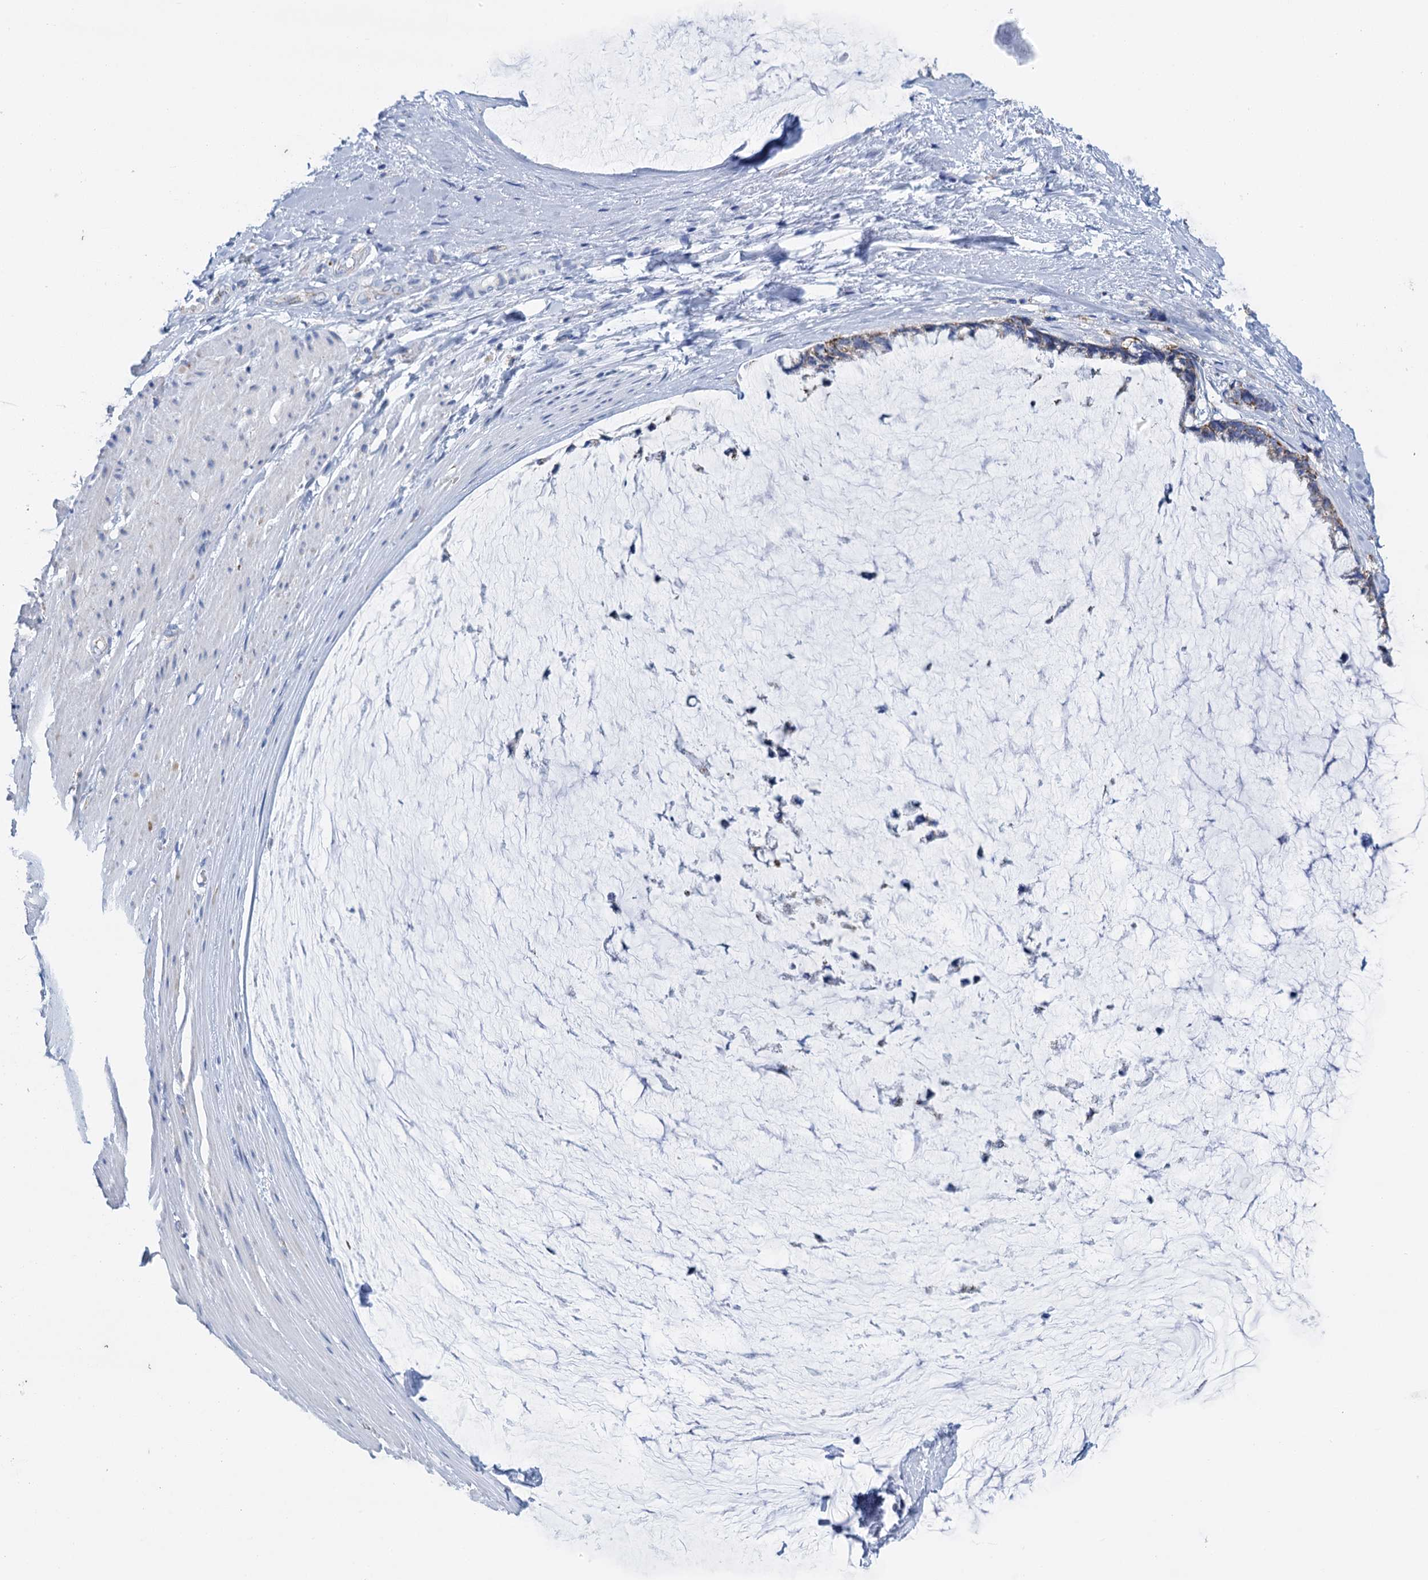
{"staining": {"intensity": "weak", "quantity": "25%-75%", "location": "cytoplasmic/membranous"}, "tissue": "ovarian cancer", "cell_type": "Tumor cells", "image_type": "cancer", "snomed": [{"axis": "morphology", "description": "Cystadenocarcinoma, mucinous, NOS"}, {"axis": "topography", "description": "Ovary"}], "caption": "Protein expression analysis of human mucinous cystadenocarcinoma (ovarian) reveals weak cytoplasmic/membranous positivity in about 25%-75% of tumor cells. The staining was performed using DAB (3,3'-diaminobenzidine) to visualize the protein expression in brown, while the nuclei were stained in blue with hematoxylin (Magnification: 20x).", "gene": "CCP110", "patient": {"sex": "female", "age": 39}}